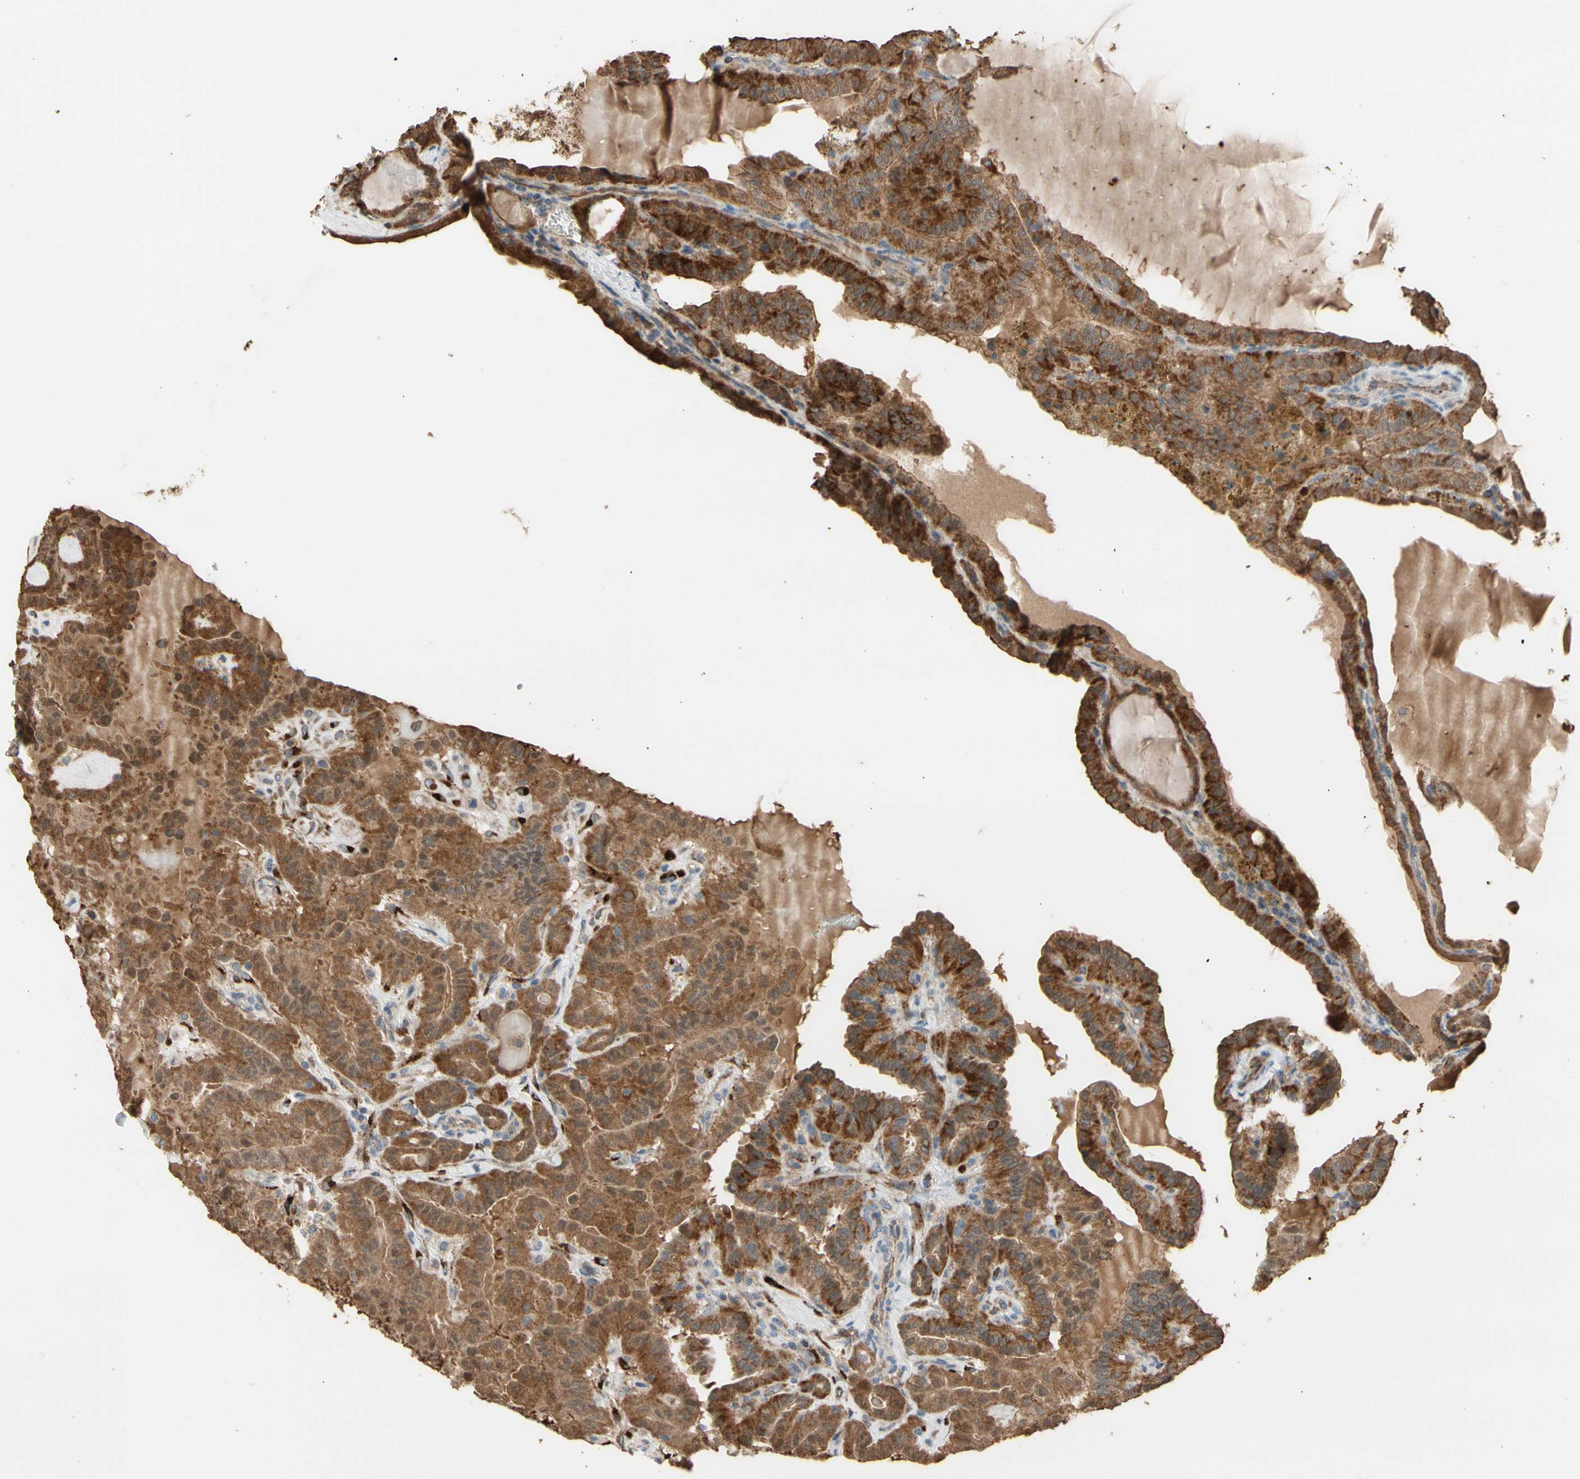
{"staining": {"intensity": "strong", "quantity": ">75%", "location": "cytoplasmic/membranous"}, "tissue": "thyroid cancer", "cell_type": "Tumor cells", "image_type": "cancer", "snomed": [{"axis": "morphology", "description": "Papillary adenocarcinoma, NOS"}, {"axis": "topography", "description": "Thyroid gland"}], "caption": "Immunohistochemical staining of thyroid papillary adenocarcinoma displays high levels of strong cytoplasmic/membranous protein positivity in about >75% of tumor cells.", "gene": "GALNT5", "patient": {"sex": "male", "age": 77}}